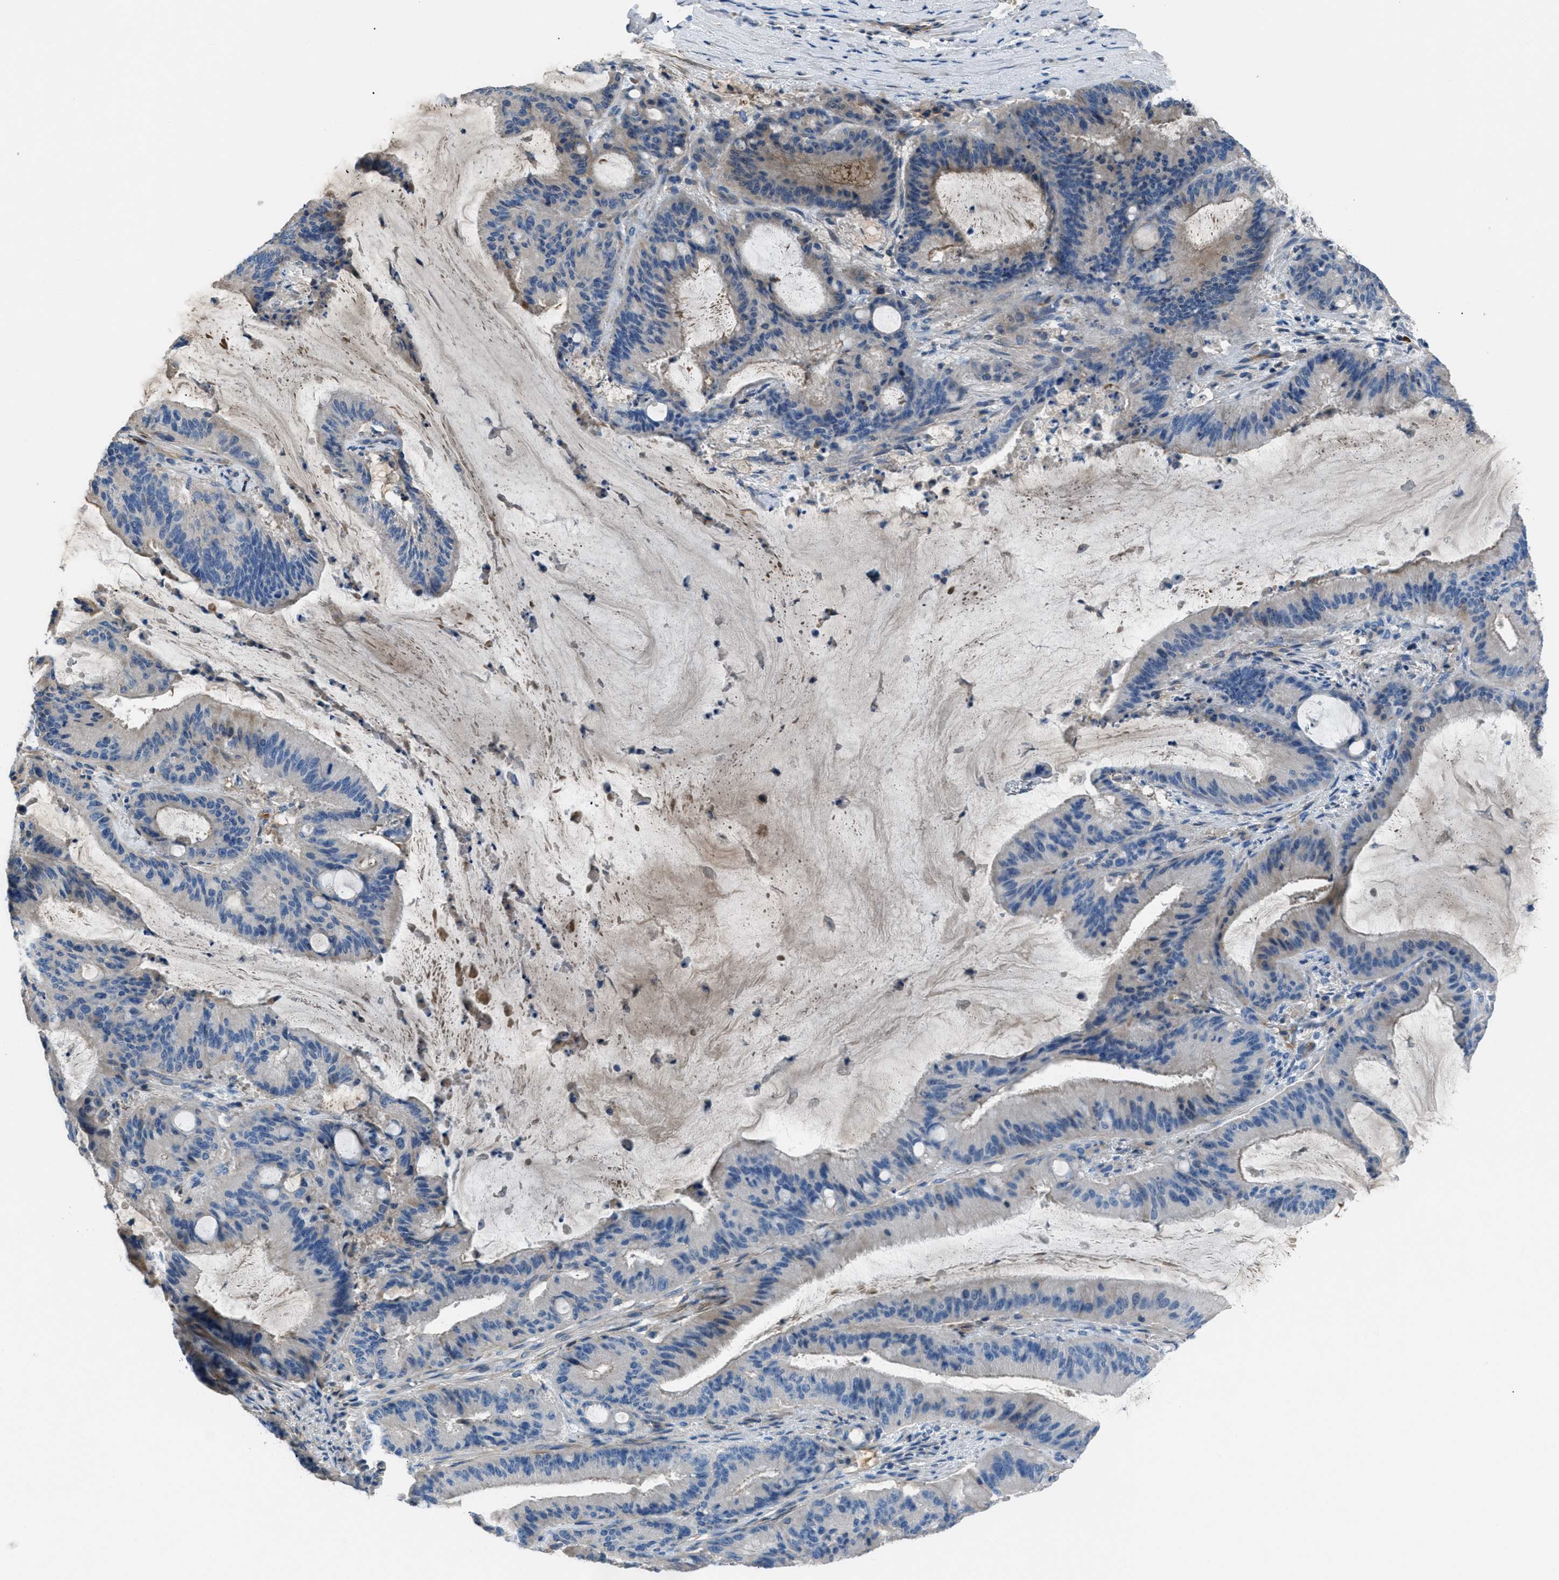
{"staining": {"intensity": "negative", "quantity": "none", "location": "none"}, "tissue": "liver cancer", "cell_type": "Tumor cells", "image_type": "cancer", "snomed": [{"axis": "morphology", "description": "Normal tissue, NOS"}, {"axis": "morphology", "description": "Cholangiocarcinoma"}, {"axis": "topography", "description": "Liver"}, {"axis": "topography", "description": "Peripheral nerve tissue"}], "caption": "Immunohistochemical staining of liver cancer reveals no significant positivity in tumor cells.", "gene": "SGCZ", "patient": {"sex": "female", "age": 73}}